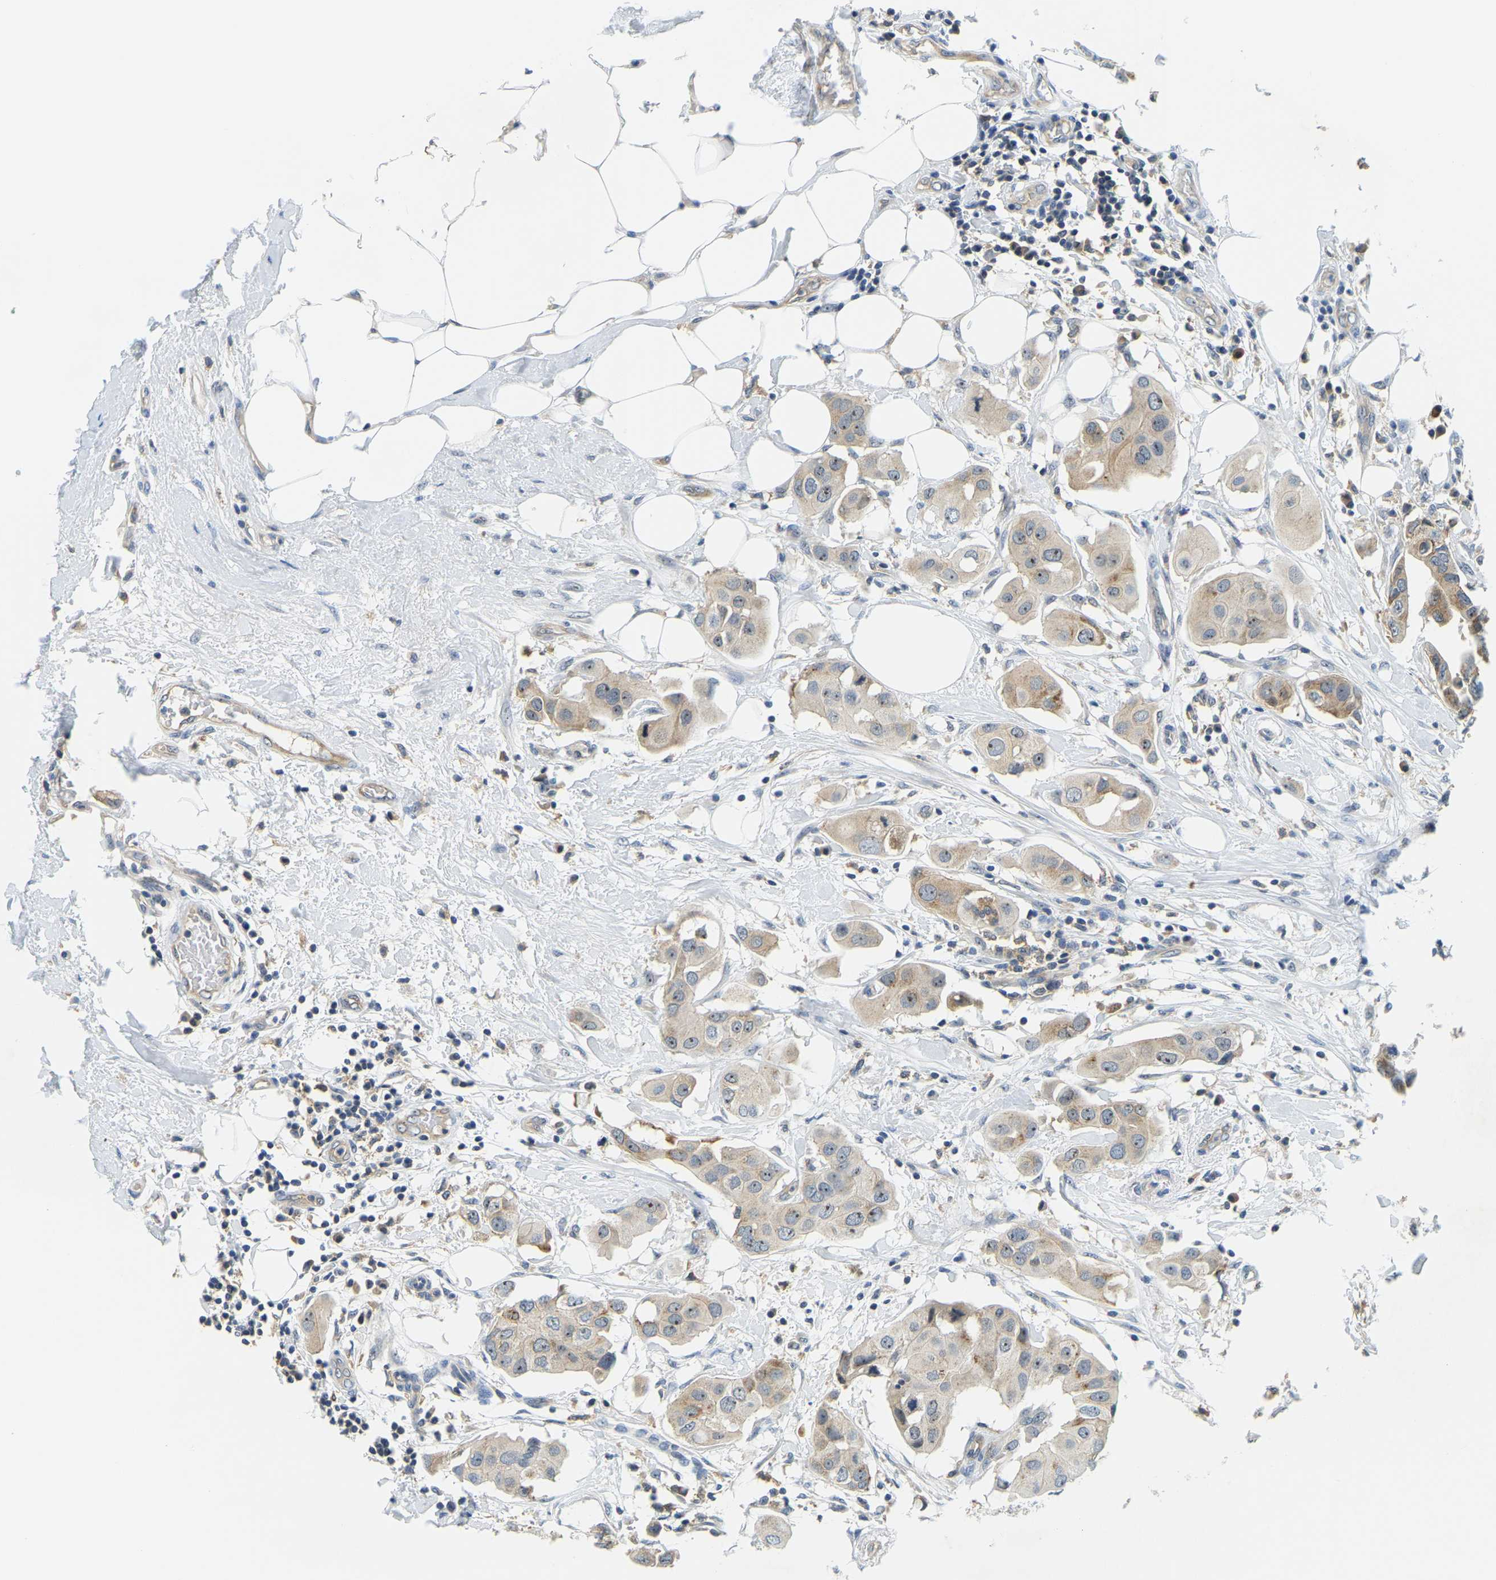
{"staining": {"intensity": "moderate", "quantity": "25%-75%", "location": "cytoplasmic/membranous,nuclear"}, "tissue": "breast cancer", "cell_type": "Tumor cells", "image_type": "cancer", "snomed": [{"axis": "morphology", "description": "Duct carcinoma"}, {"axis": "topography", "description": "Breast"}], "caption": "Breast cancer stained for a protein (brown) displays moderate cytoplasmic/membranous and nuclear positive expression in about 25%-75% of tumor cells.", "gene": "RRP1", "patient": {"sex": "female", "age": 40}}